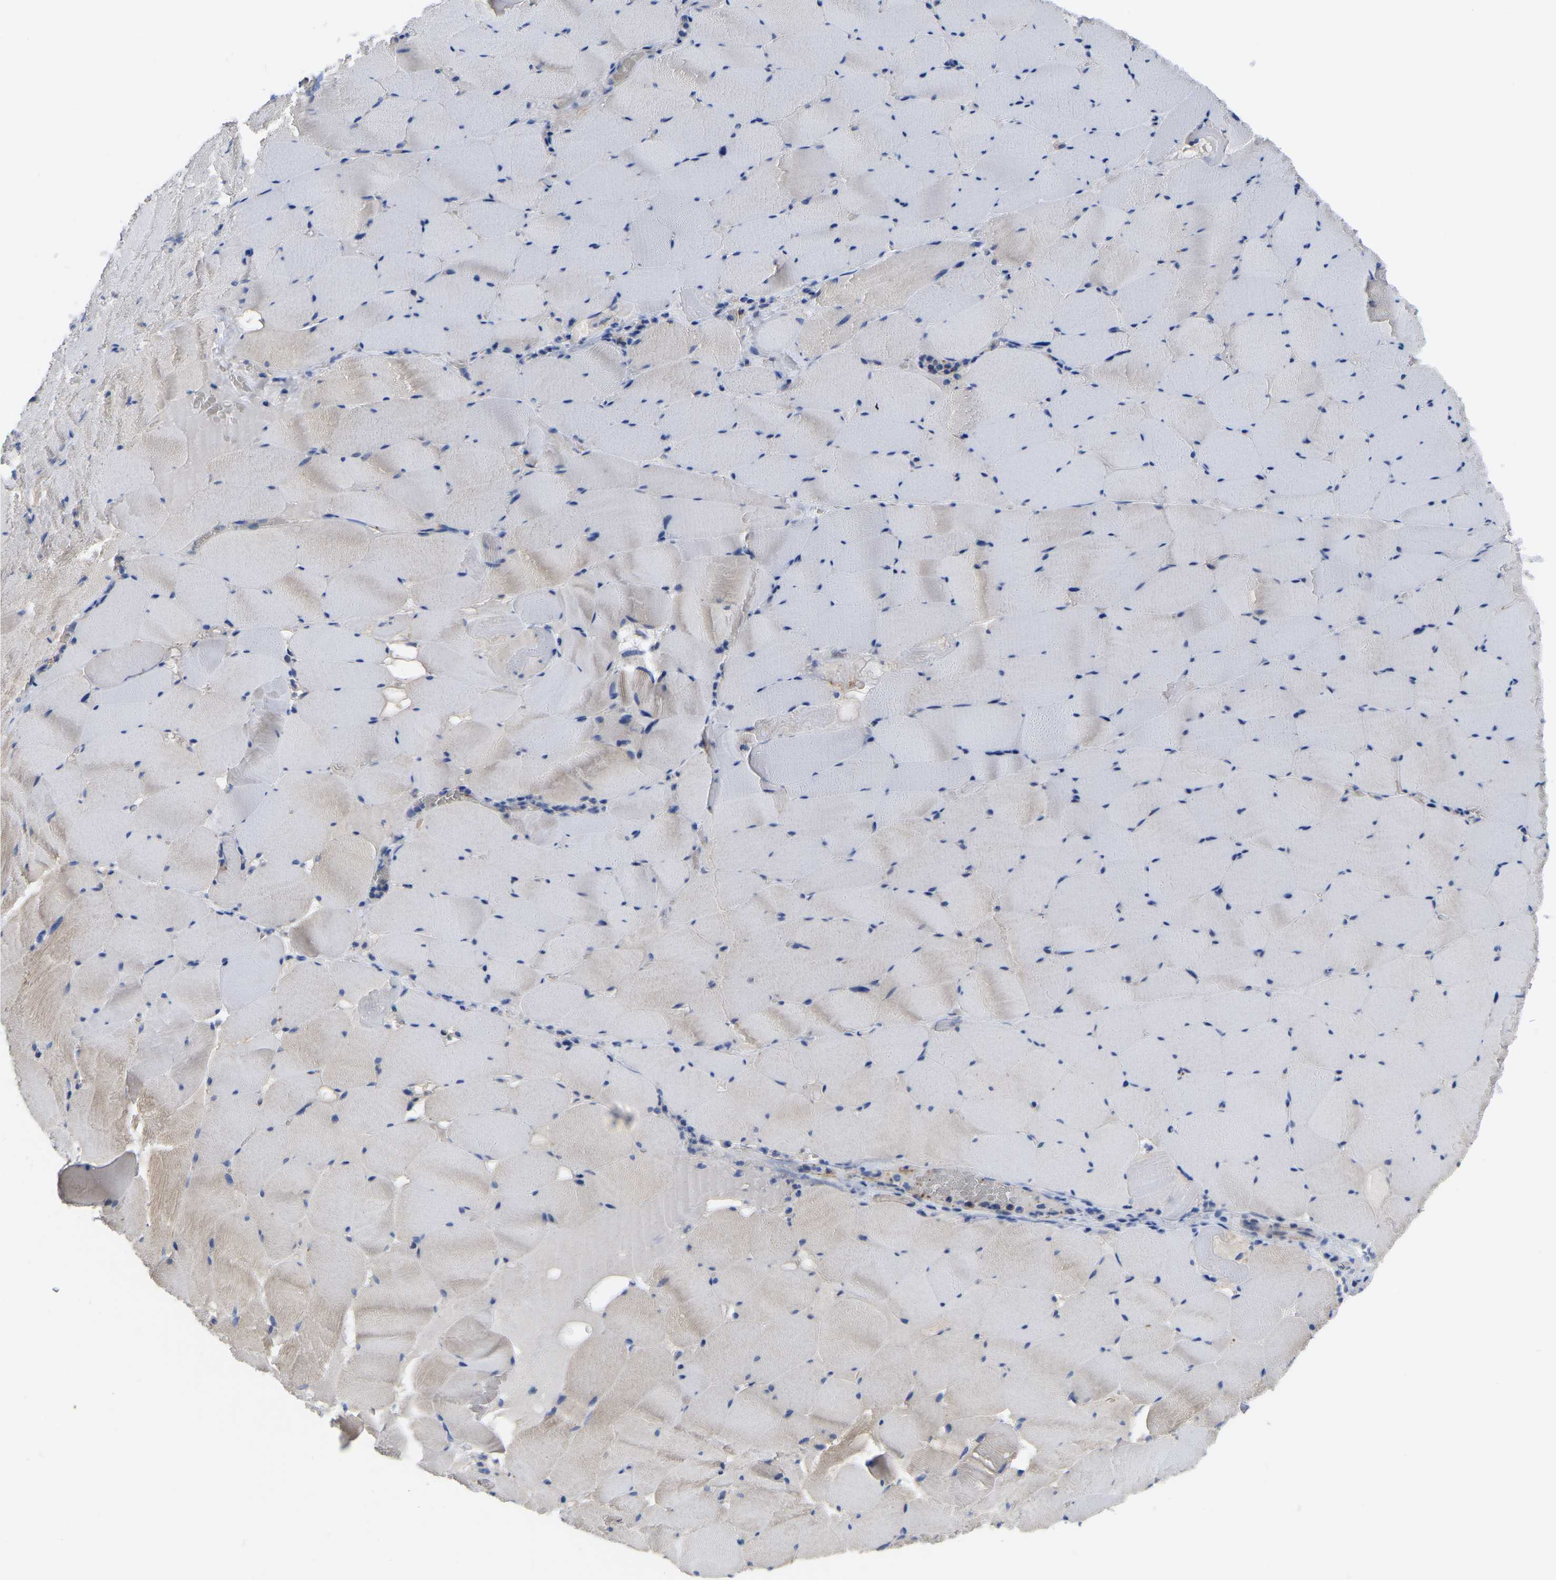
{"staining": {"intensity": "weak", "quantity": "25%-75%", "location": "cytoplasmic/membranous"}, "tissue": "skeletal muscle", "cell_type": "Myocytes", "image_type": "normal", "snomed": [{"axis": "morphology", "description": "Normal tissue, NOS"}, {"axis": "topography", "description": "Skeletal muscle"}], "caption": "High-power microscopy captured an immunohistochemistry histopathology image of unremarkable skeletal muscle, revealing weak cytoplasmic/membranous staining in approximately 25%-75% of myocytes.", "gene": "ZNF449", "patient": {"sex": "male", "age": 62}}